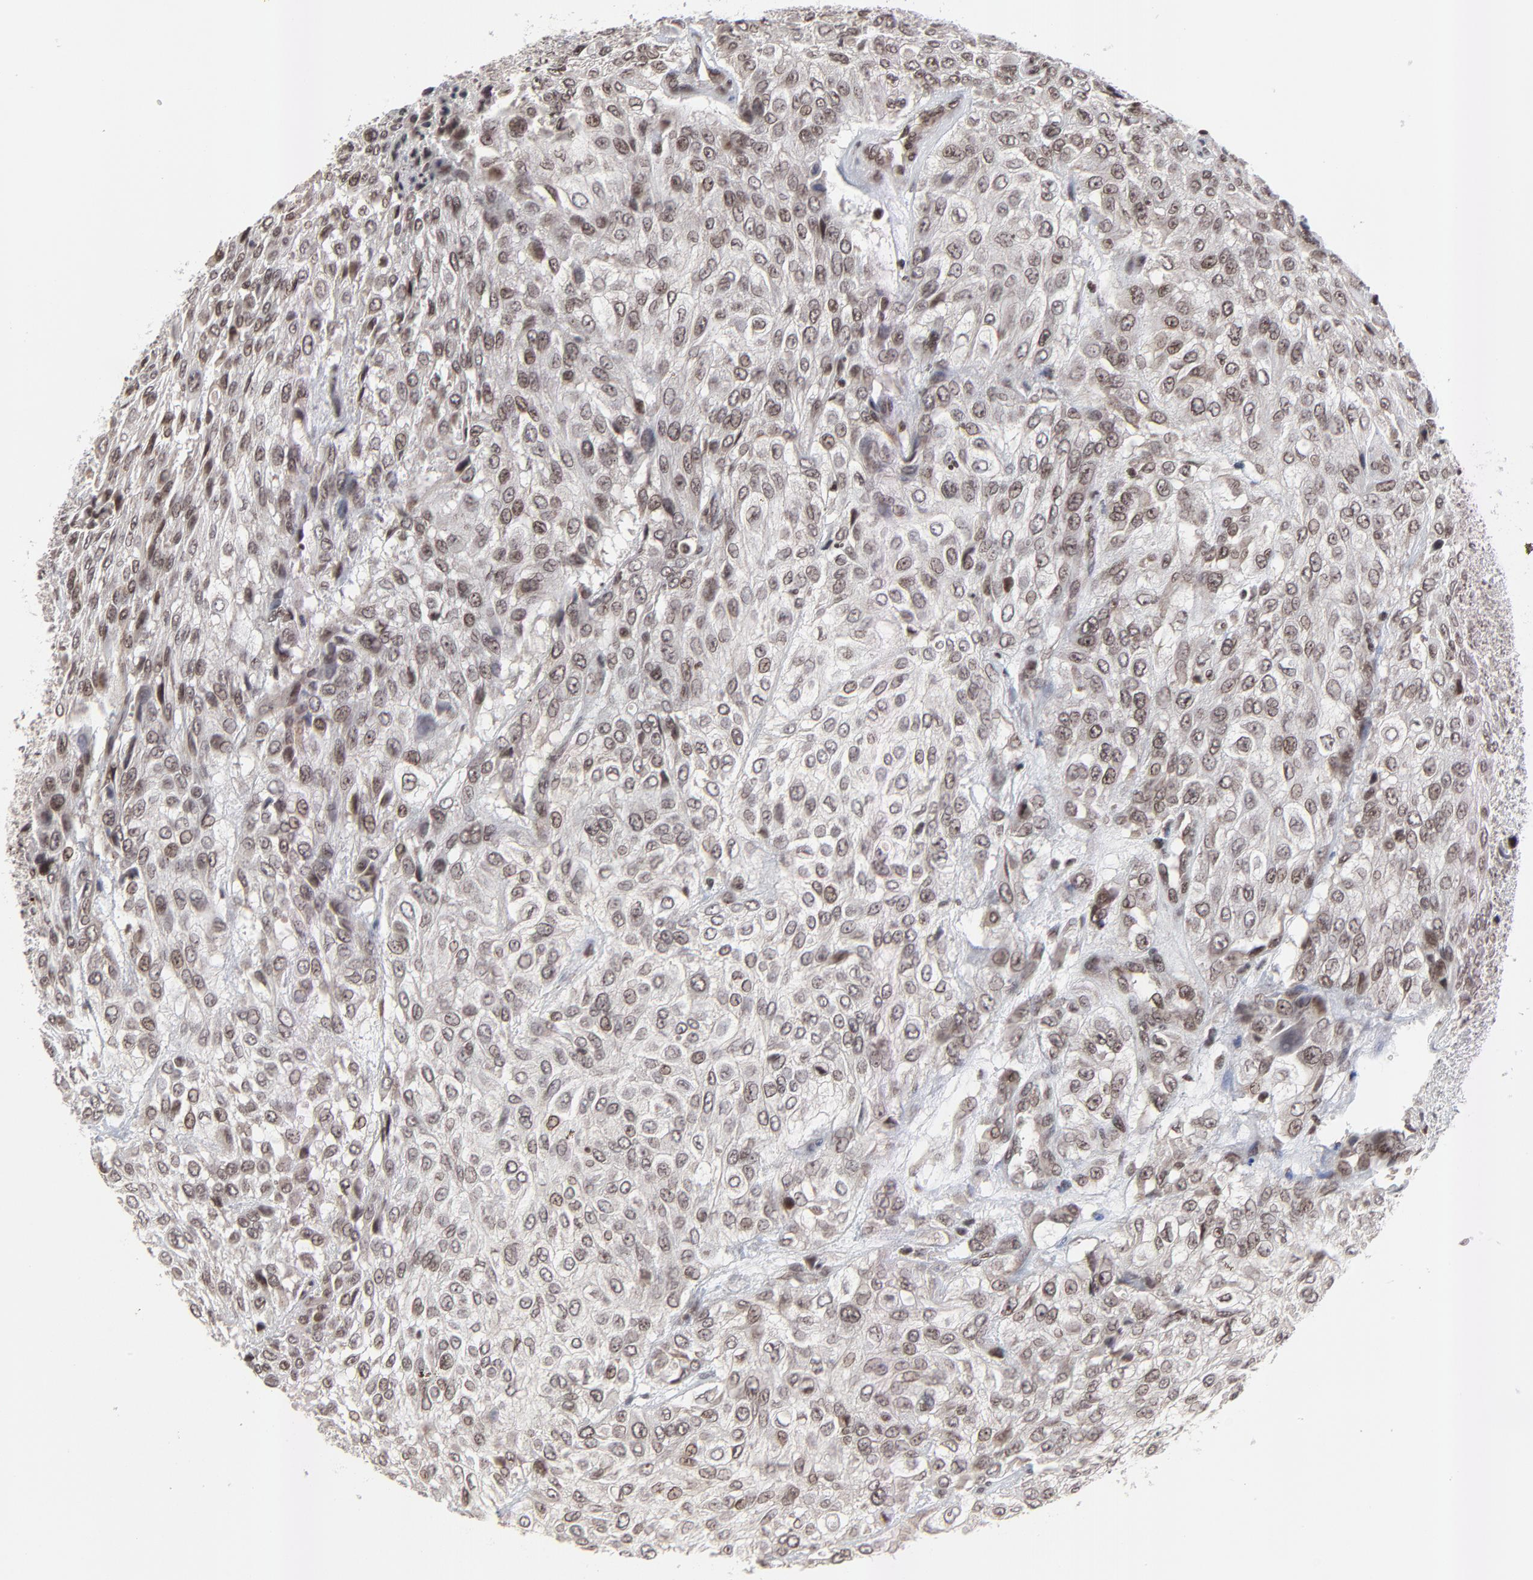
{"staining": {"intensity": "weak", "quantity": ">75%", "location": "cytoplasmic/membranous,nuclear"}, "tissue": "urothelial cancer", "cell_type": "Tumor cells", "image_type": "cancer", "snomed": [{"axis": "morphology", "description": "Urothelial carcinoma, High grade"}, {"axis": "topography", "description": "Urinary bladder"}], "caption": "DAB immunohistochemical staining of human urothelial cancer shows weak cytoplasmic/membranous and nuclear protein staining in about >75% of tumor cells.", "gene": "ZNF777", "patient": {"sex": "male", "age": 57}}